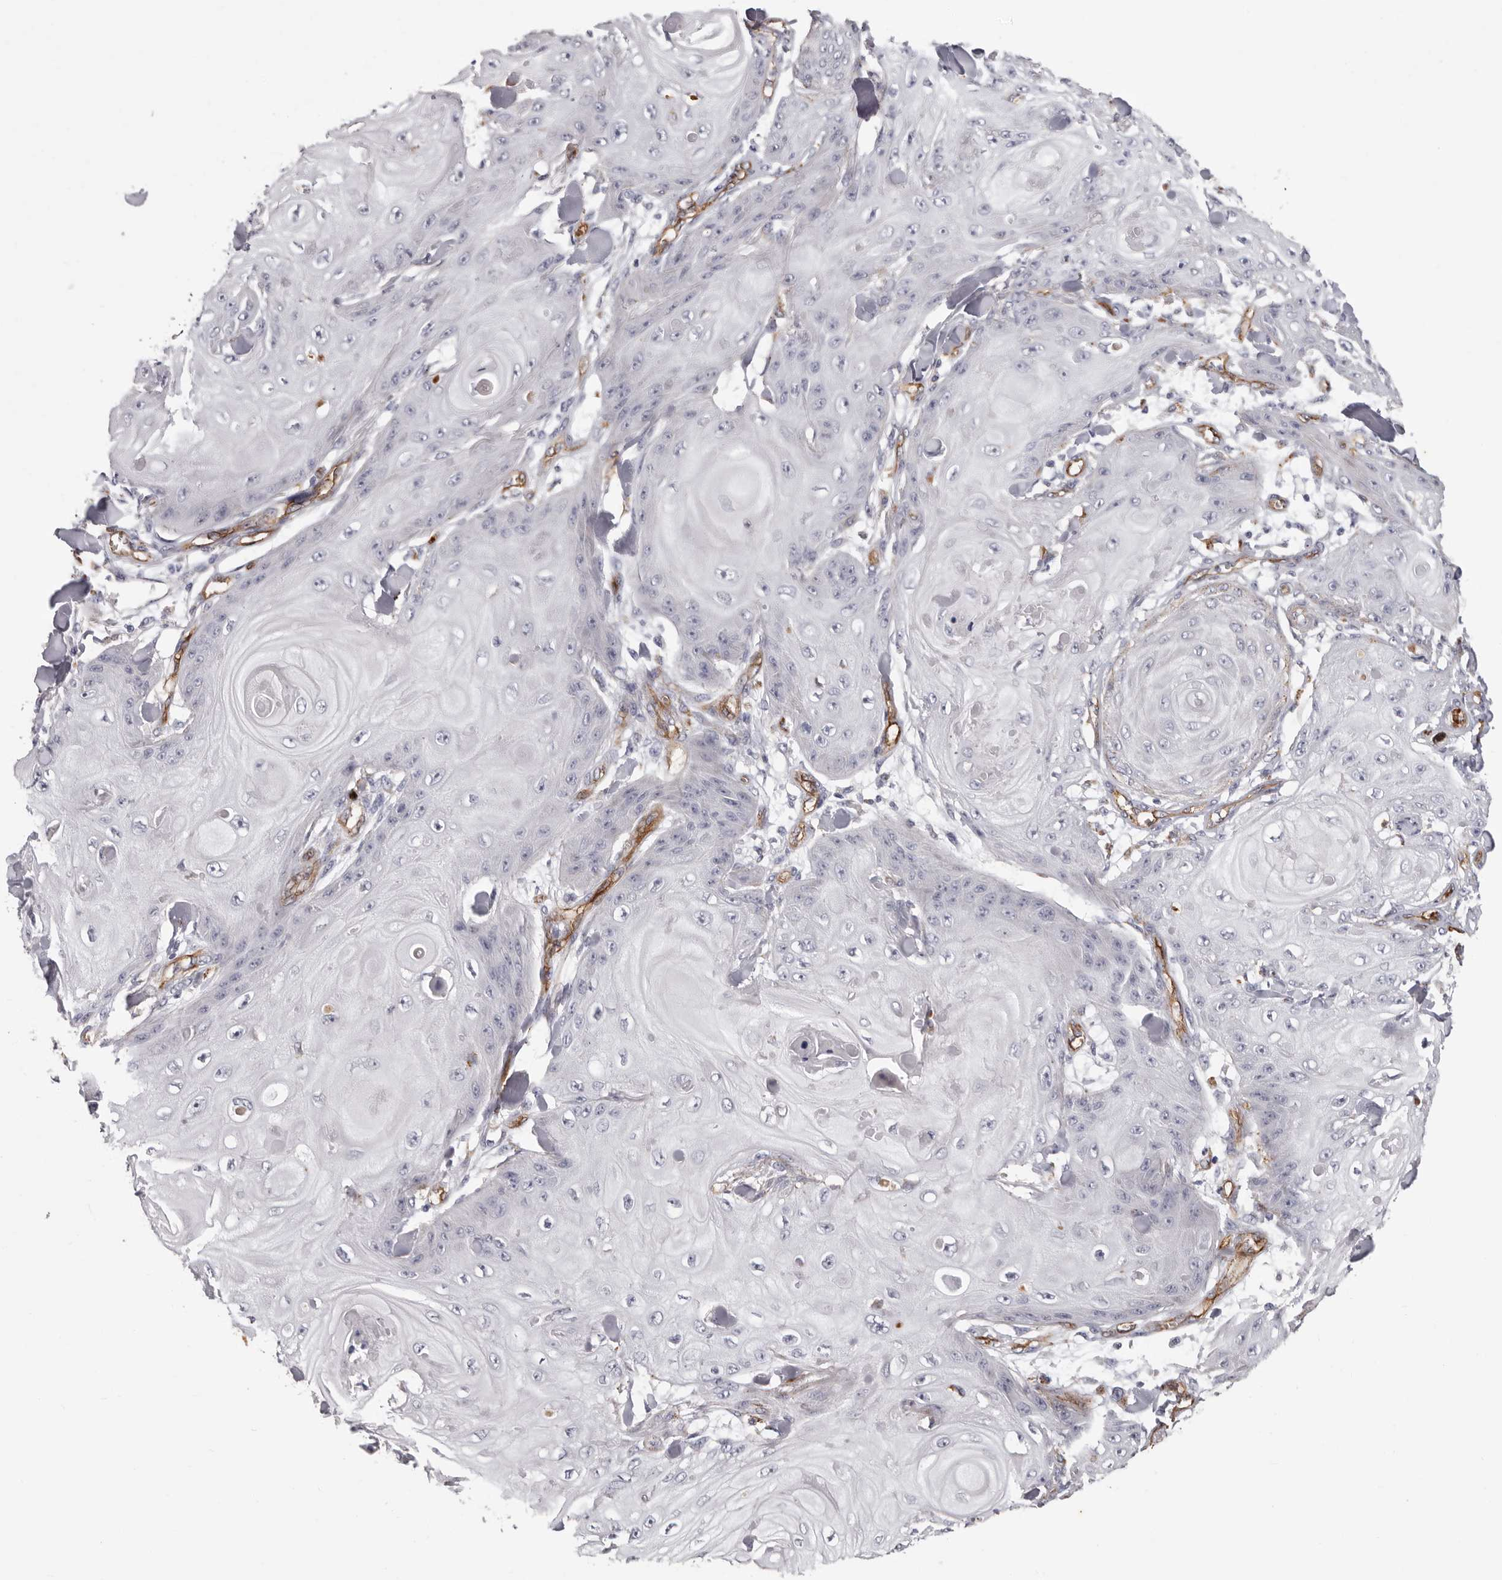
{"staining": {"intensity": "negative", "quantity": "none", "location": "none"}, "tissue": "skin cancer", "cell_type": "Tumor cells", "image_type": "cancer", "snomed": [{"axis": "morphology", "description": "Squamous cell carcinoma, NOS"}, {"axis": "topography", "description": "Skin"}], "caption": "High magnification brightfield microscopy of skin cancer (squamous cell carcinoma) stained with DAB (brown) and counterstained with hematoxylin (blue): tumor cells show no significant expression.", "gene": "ADGRL4", "patient": {"sex": "male", "age": 74}}